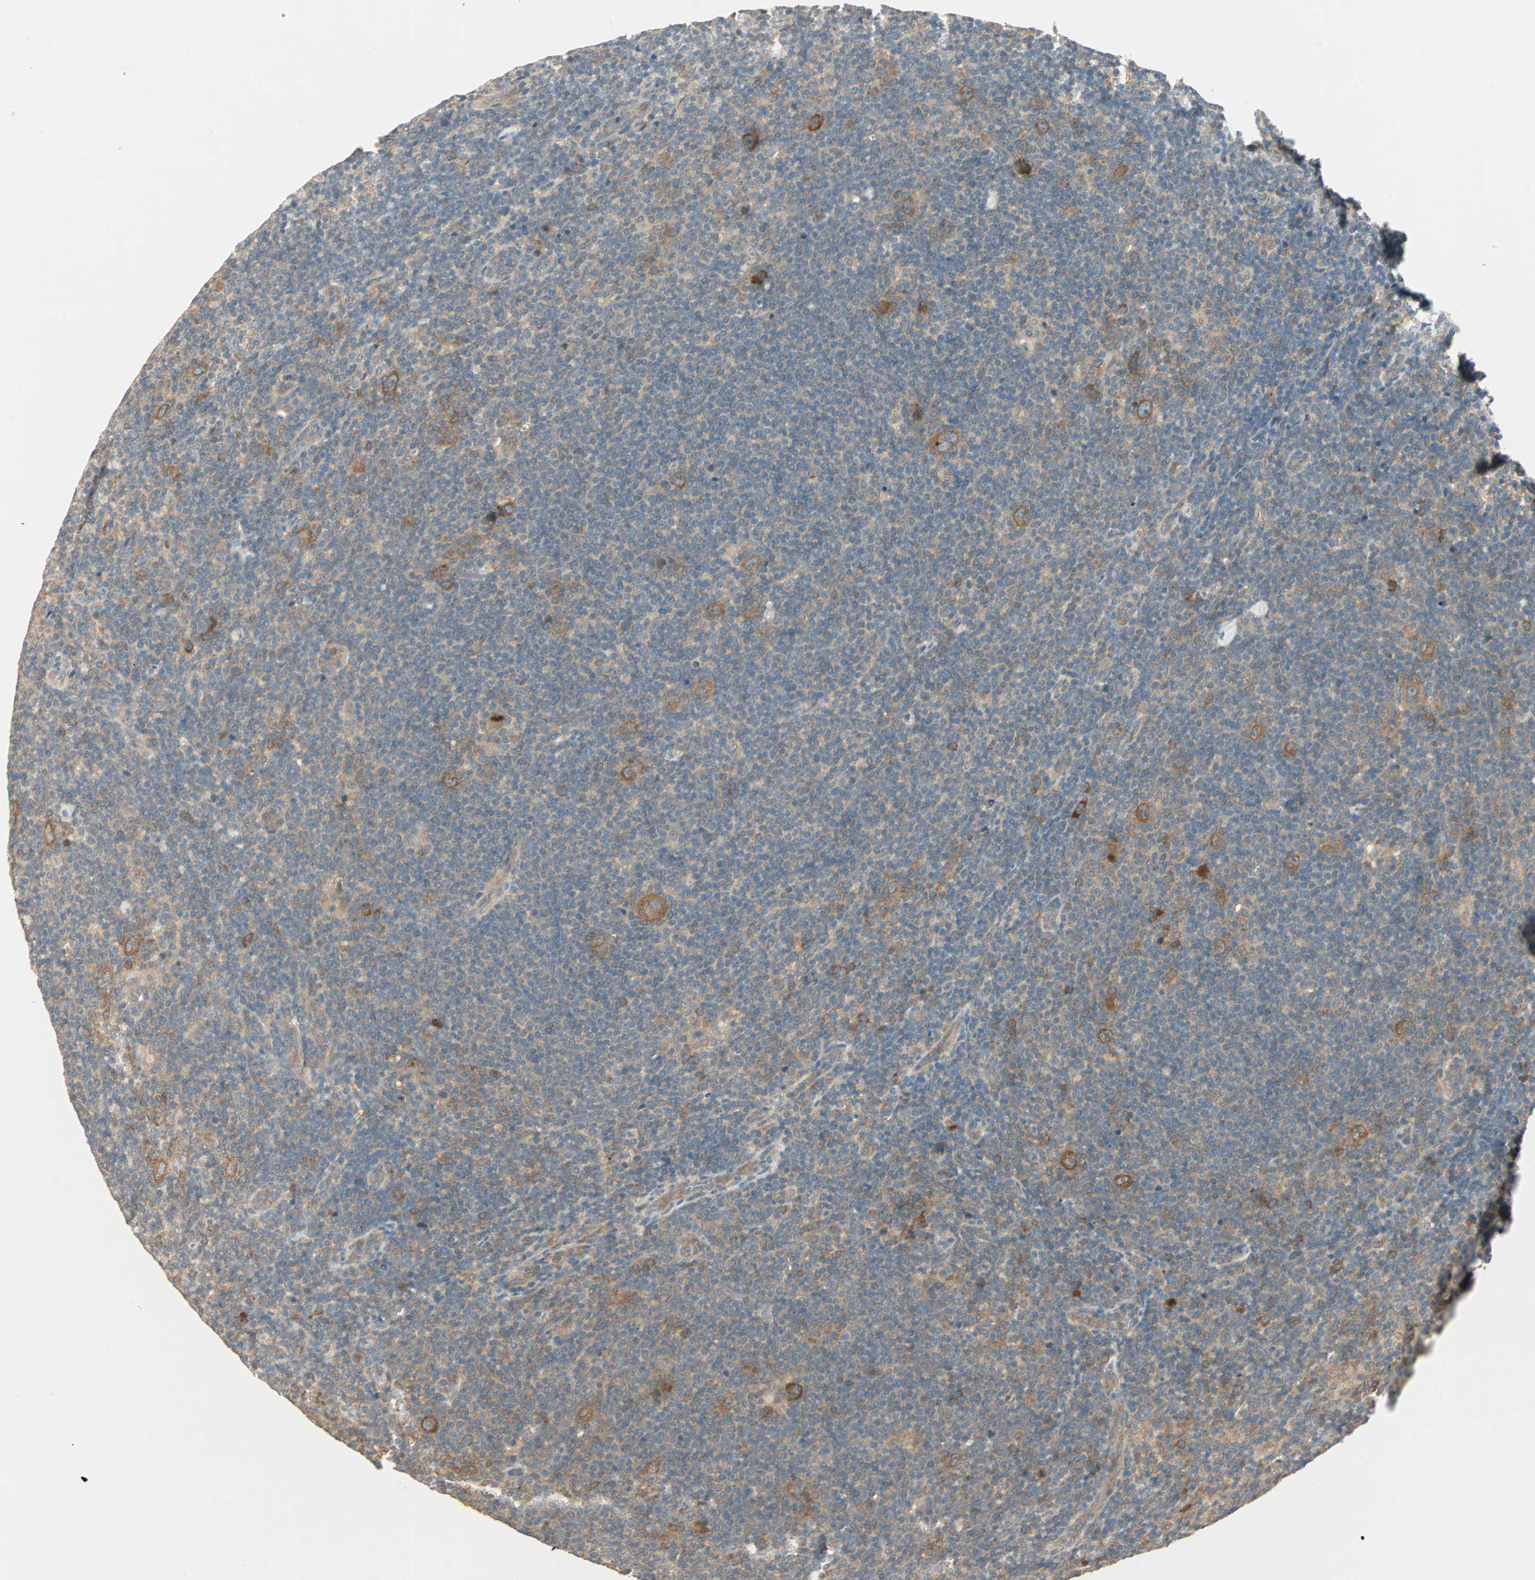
{"staining": {"intensity": "strong", "quantity": ">75%", "location": "cytoplasmic/membranous"}, "tissue": "lymphoma", "cell_type": "Tumor cells", "image_type": "cancer", "snomed": [{"axis": "morphology", "description": "Hodgkin's disease, NOS"}, {"axis": "topography", "description": "Lymph node"}], "caption": "A high amount of strong cytoplasmic/membranous positivity is present in about >75% of tumor cells in lymphoma tissue.", "gene": "TTF2", "patient": {"sex": "female", "age": 57}}